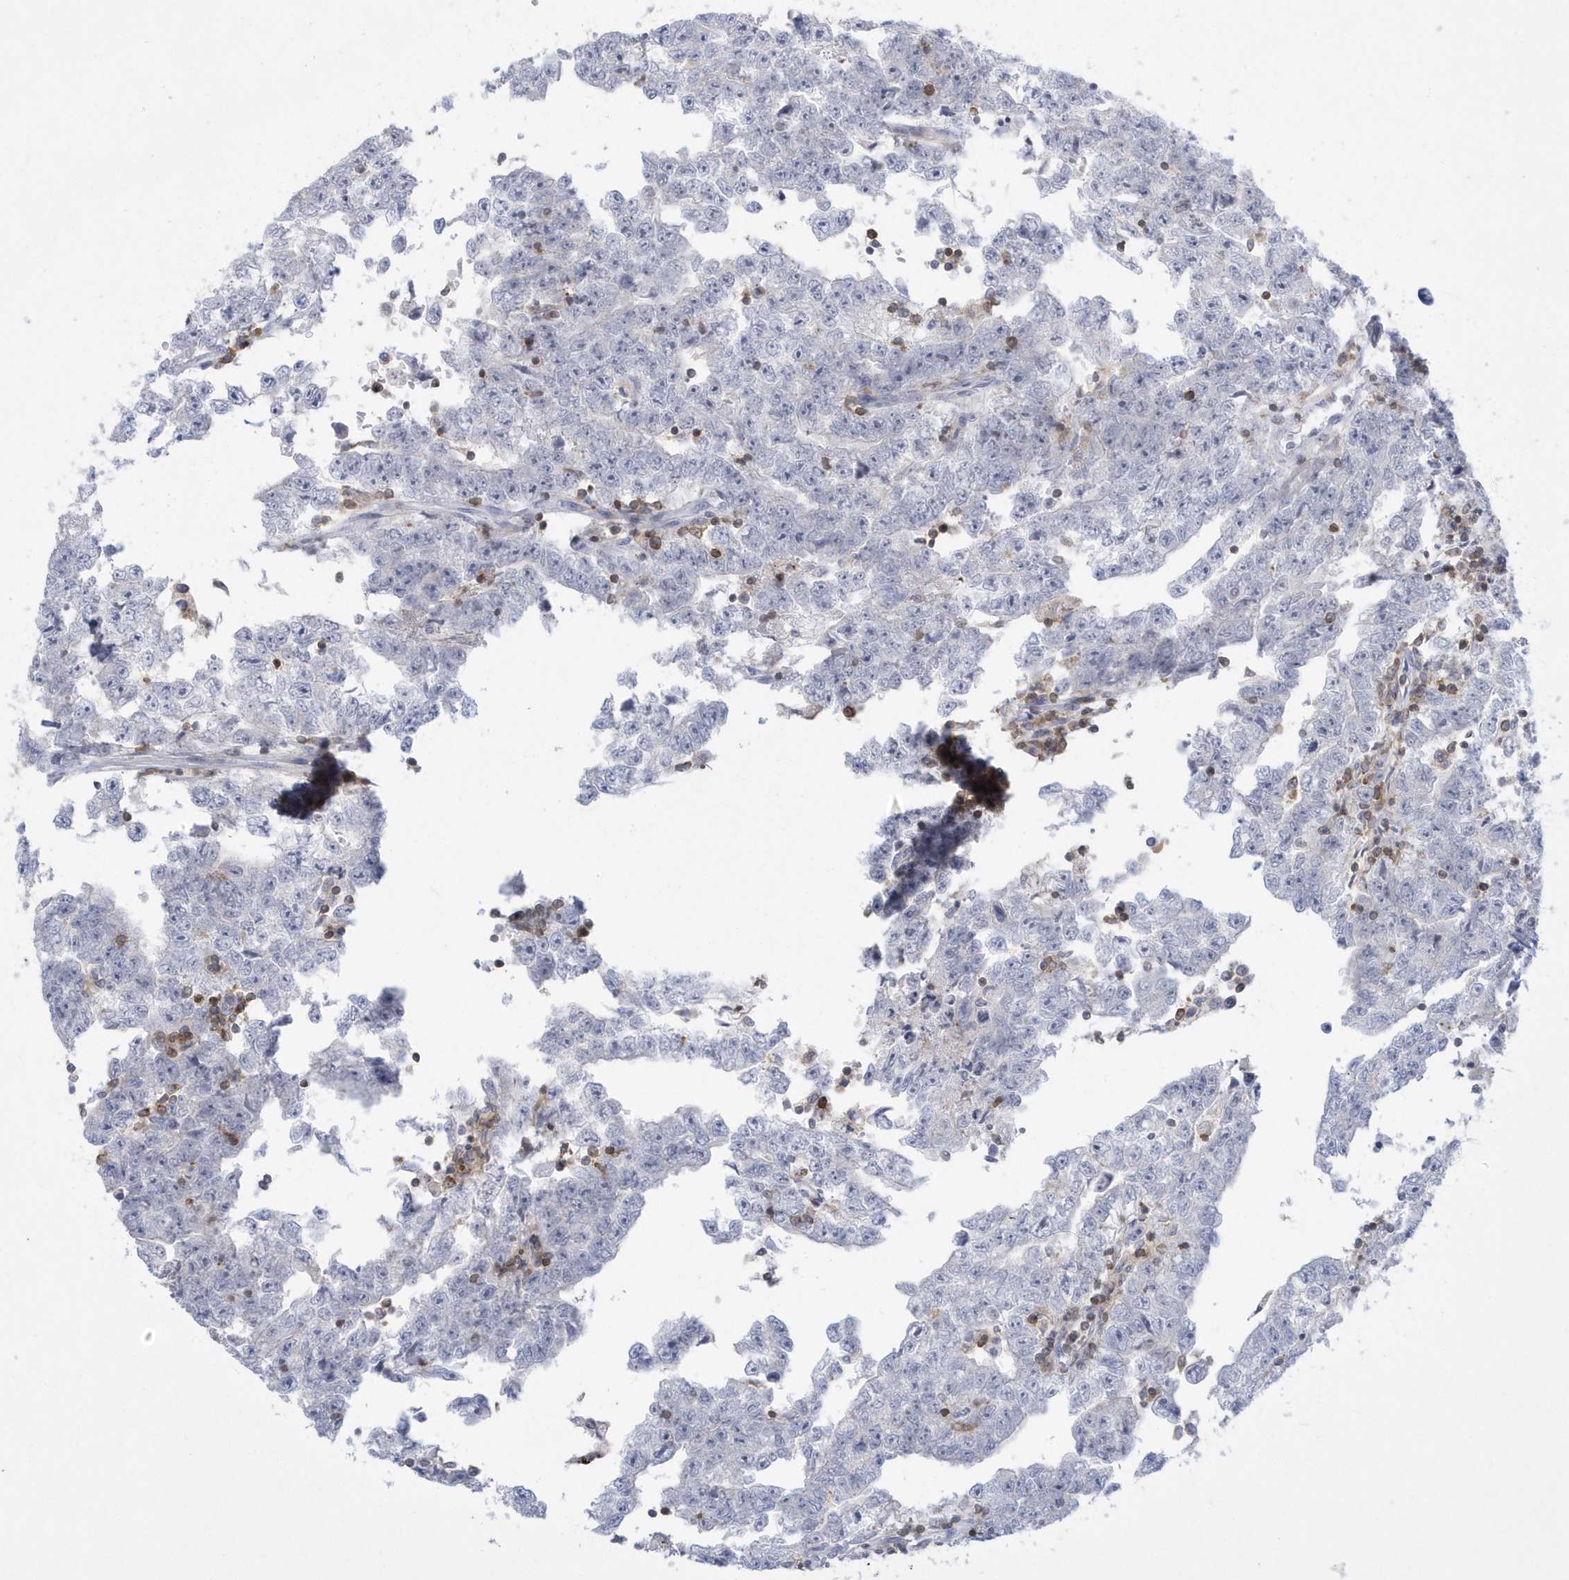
{"staining": {"intensity": "negative", "quantity": "none", "location": "none"}, "tissue": "testis cancer", "cell_type": "Tumor cells", "image_type": "cancer", "snomed": [{"axis": "morphology", "description": "Carcinoma, Embryonal, NOS"}, {"axis": "topography", "description": "Testis"}], "caption": "This is a micrograph of immunohistochemistry staining of testis cancer (embryonal carcinoma), which shows no expression in tumor cells.", "gene": "PSD4", "patient": {"sex": "male", "age": 25}}